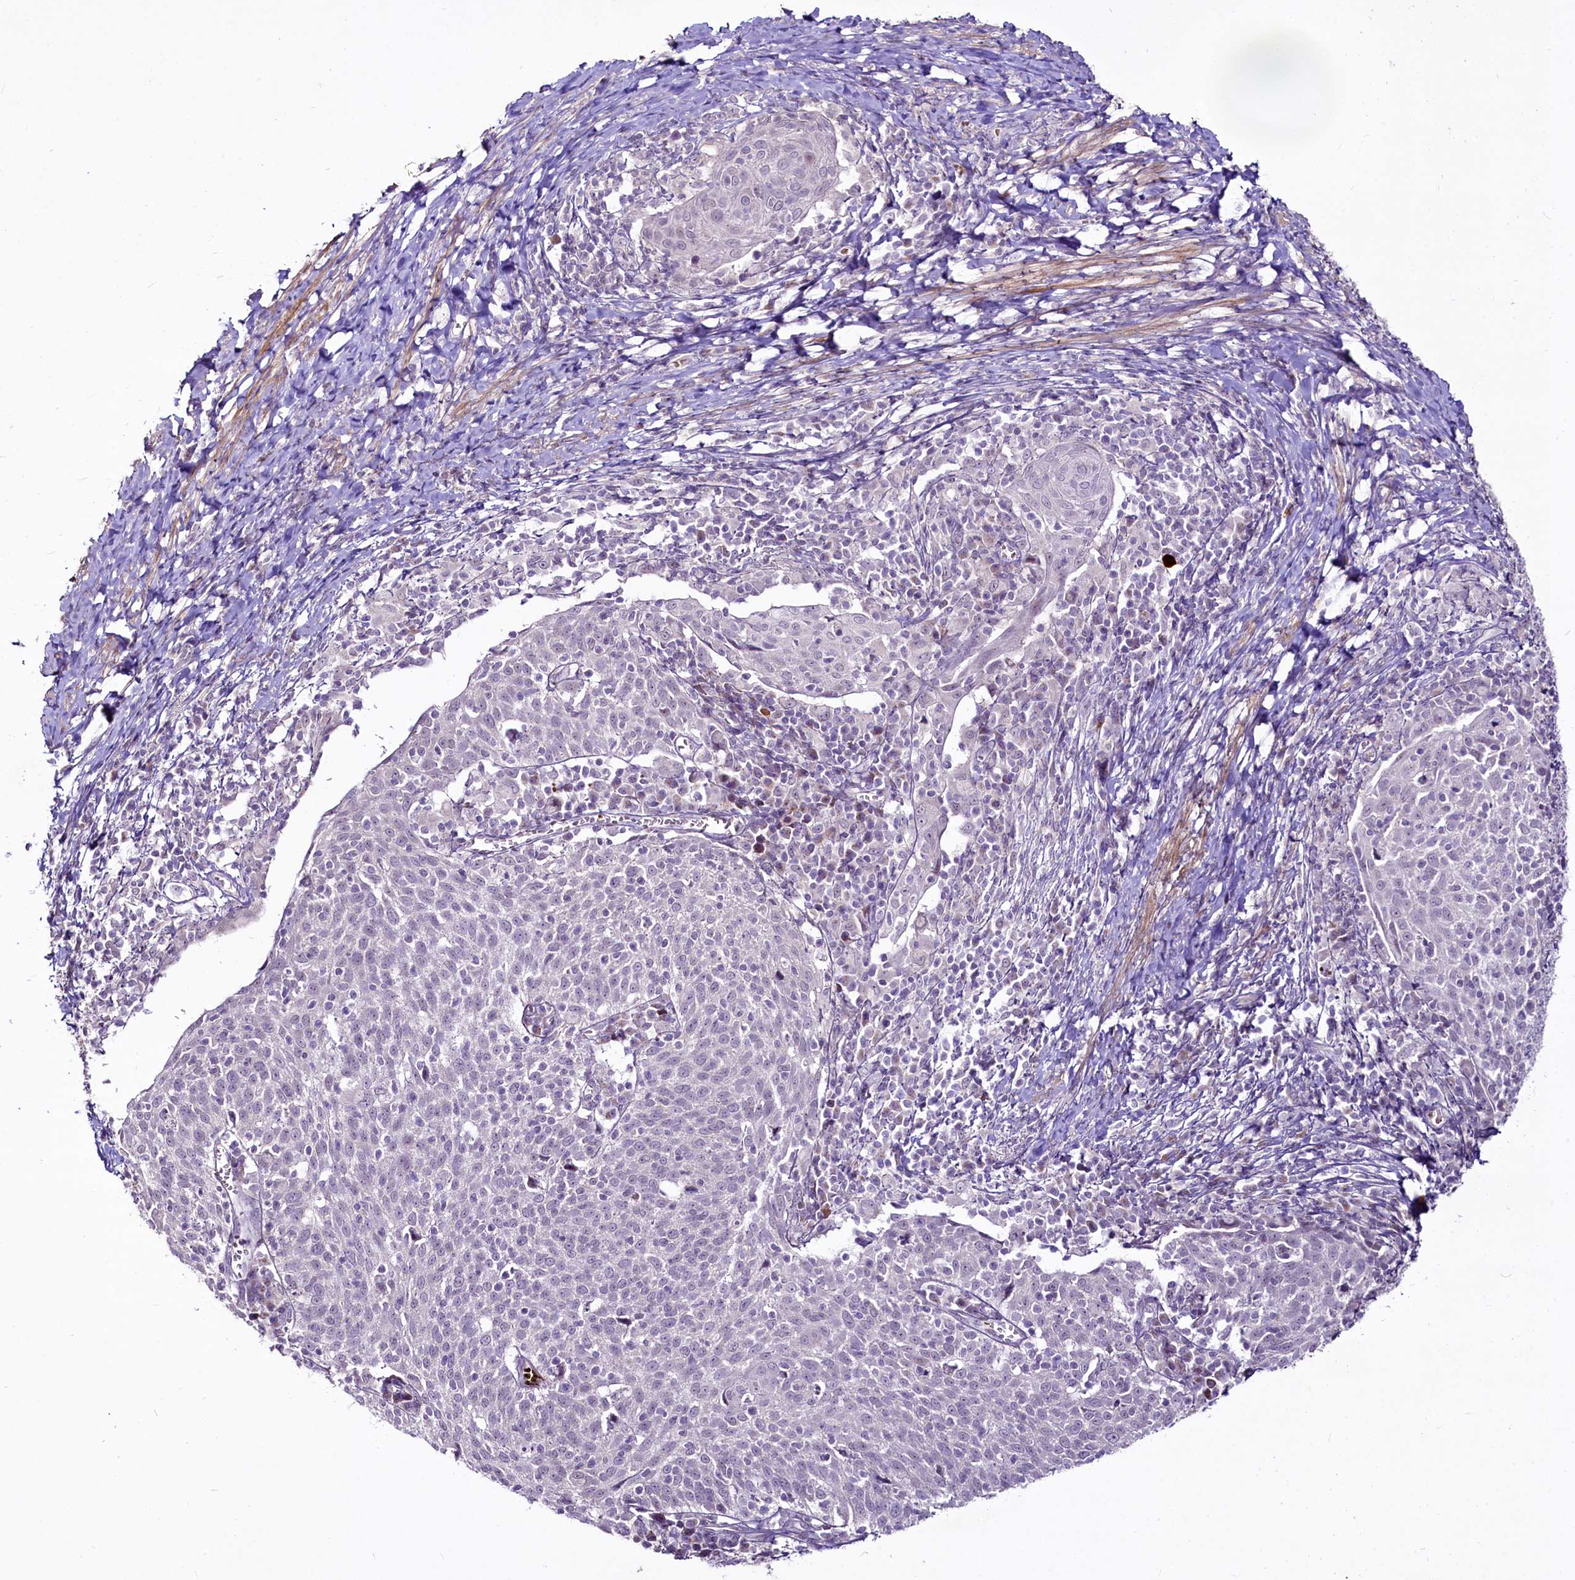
{"staining": {"intensity": "negative", "quantity": "none", "location": "none"}, "tissue": "cervical cancer", "cell_type": "Tumor cells", "image_type": "cancer", "snomed": [{"axis": "morphology", "description": "Squamous cell carcinoma, NOS"}, {"axis": "topography", "description": "Cervix"}], "caption": "This is a micrograph of immunohistochemistry (IHC) staining of squamous cell carcinoma (cervical), which shows no expression in tumor cells.", "gene": "SUSD3", "patient": {"sex": "female", "age": 52}}